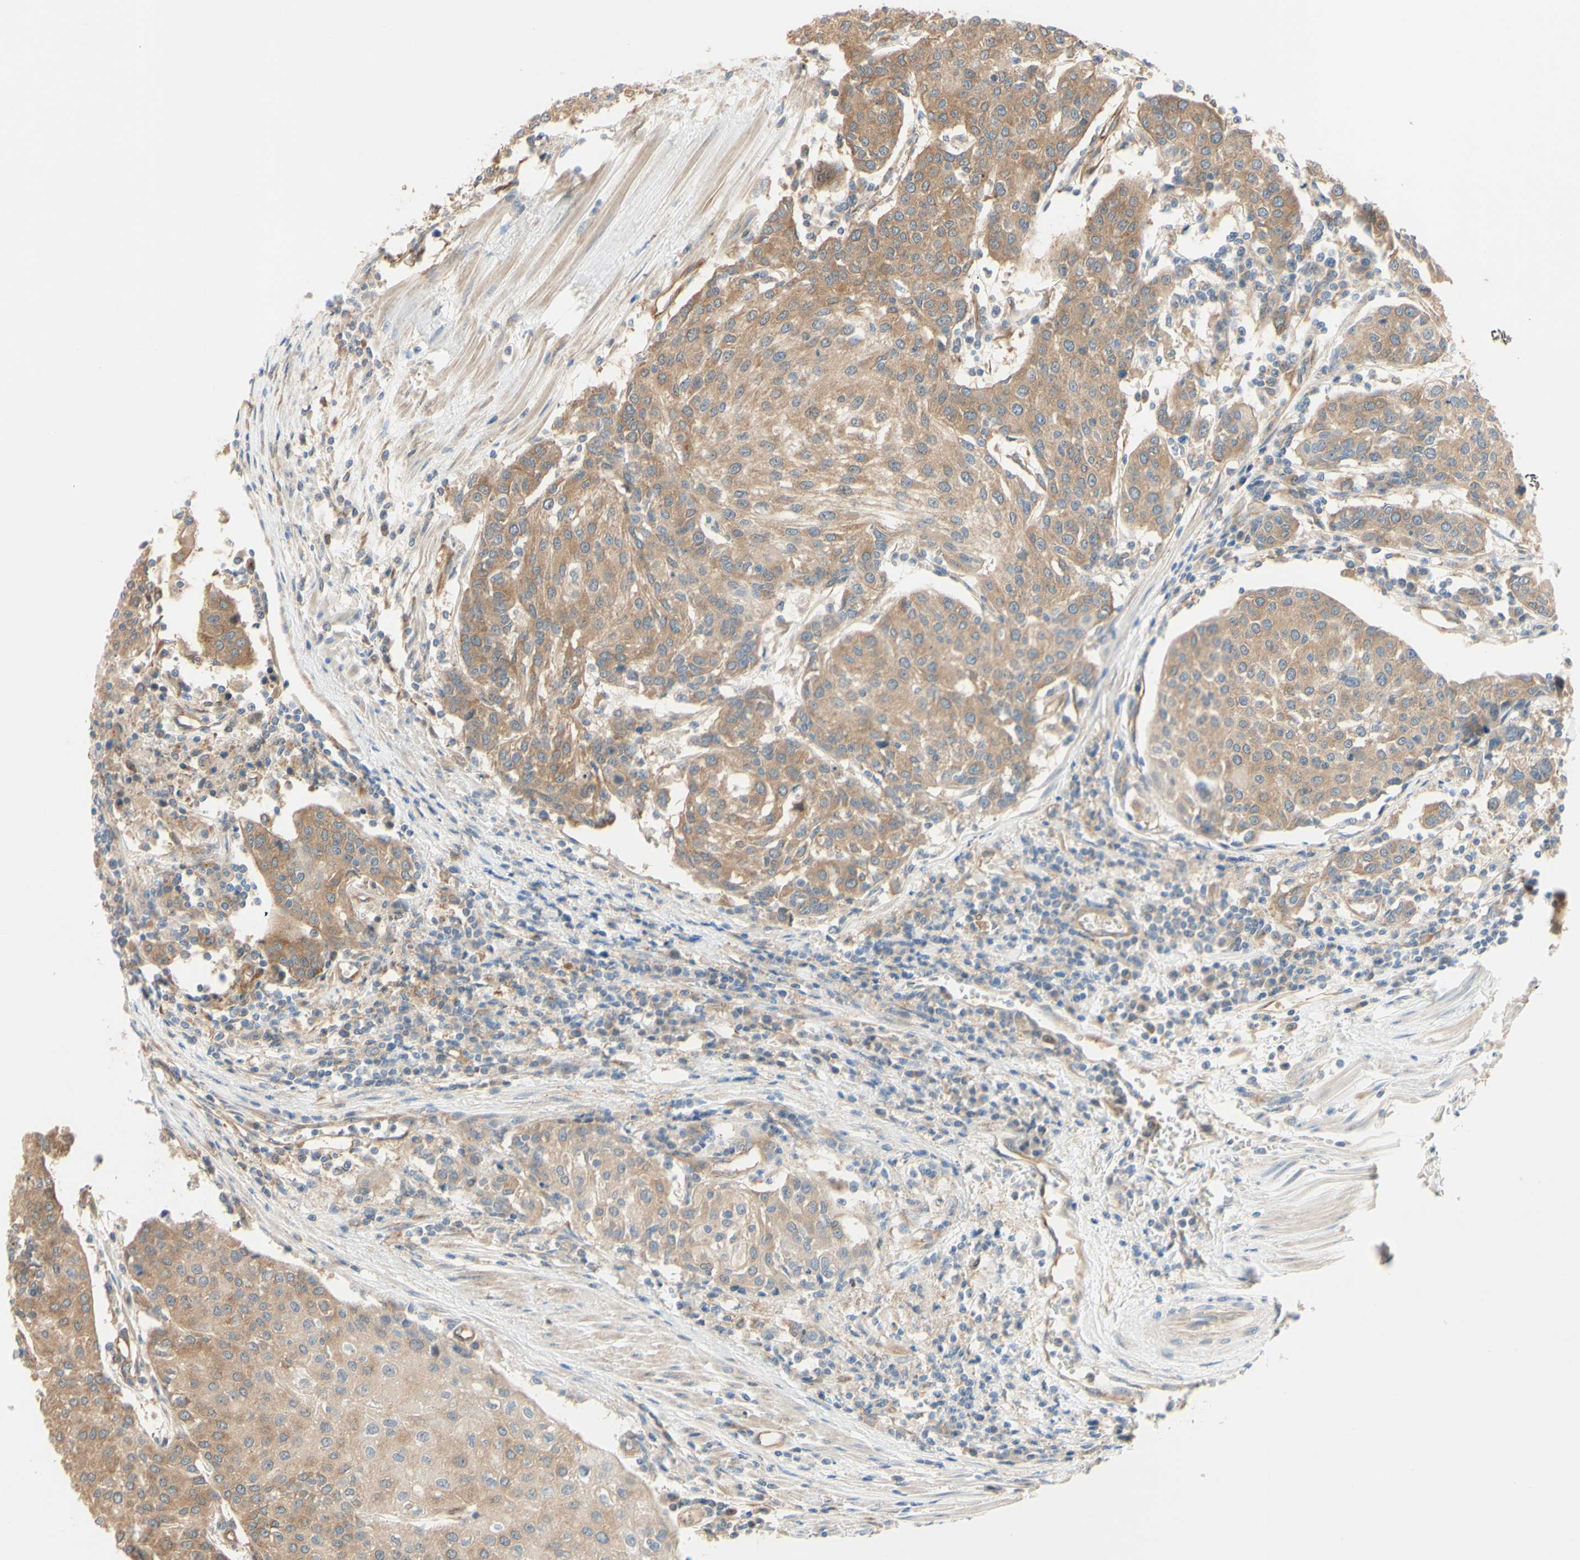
{"staining": {"intensity": "moderate", "quantity": ">75%", "location": "cytoplasmic/membranous"}, "tissue": "urothelial cancer", "cell_type": "Tumor cells", "image_type": "cancer", "snomed": [{"axis": "morphology", "description": "Urothelial carcinoma, High grade"}, {"axis": "topography", "description": "Urinary bladder"}], "caption": "Immunohistochemical staining of urothelial cancer reveals moderate cytoplasmic/membranous protein expression in approximately >75% of tumor cells. (brown staining indicates protein expression, while blue staining denotes nuclei).", "gene": "DYNLRB1", "patient": {"sex": "female", "age": 85}}